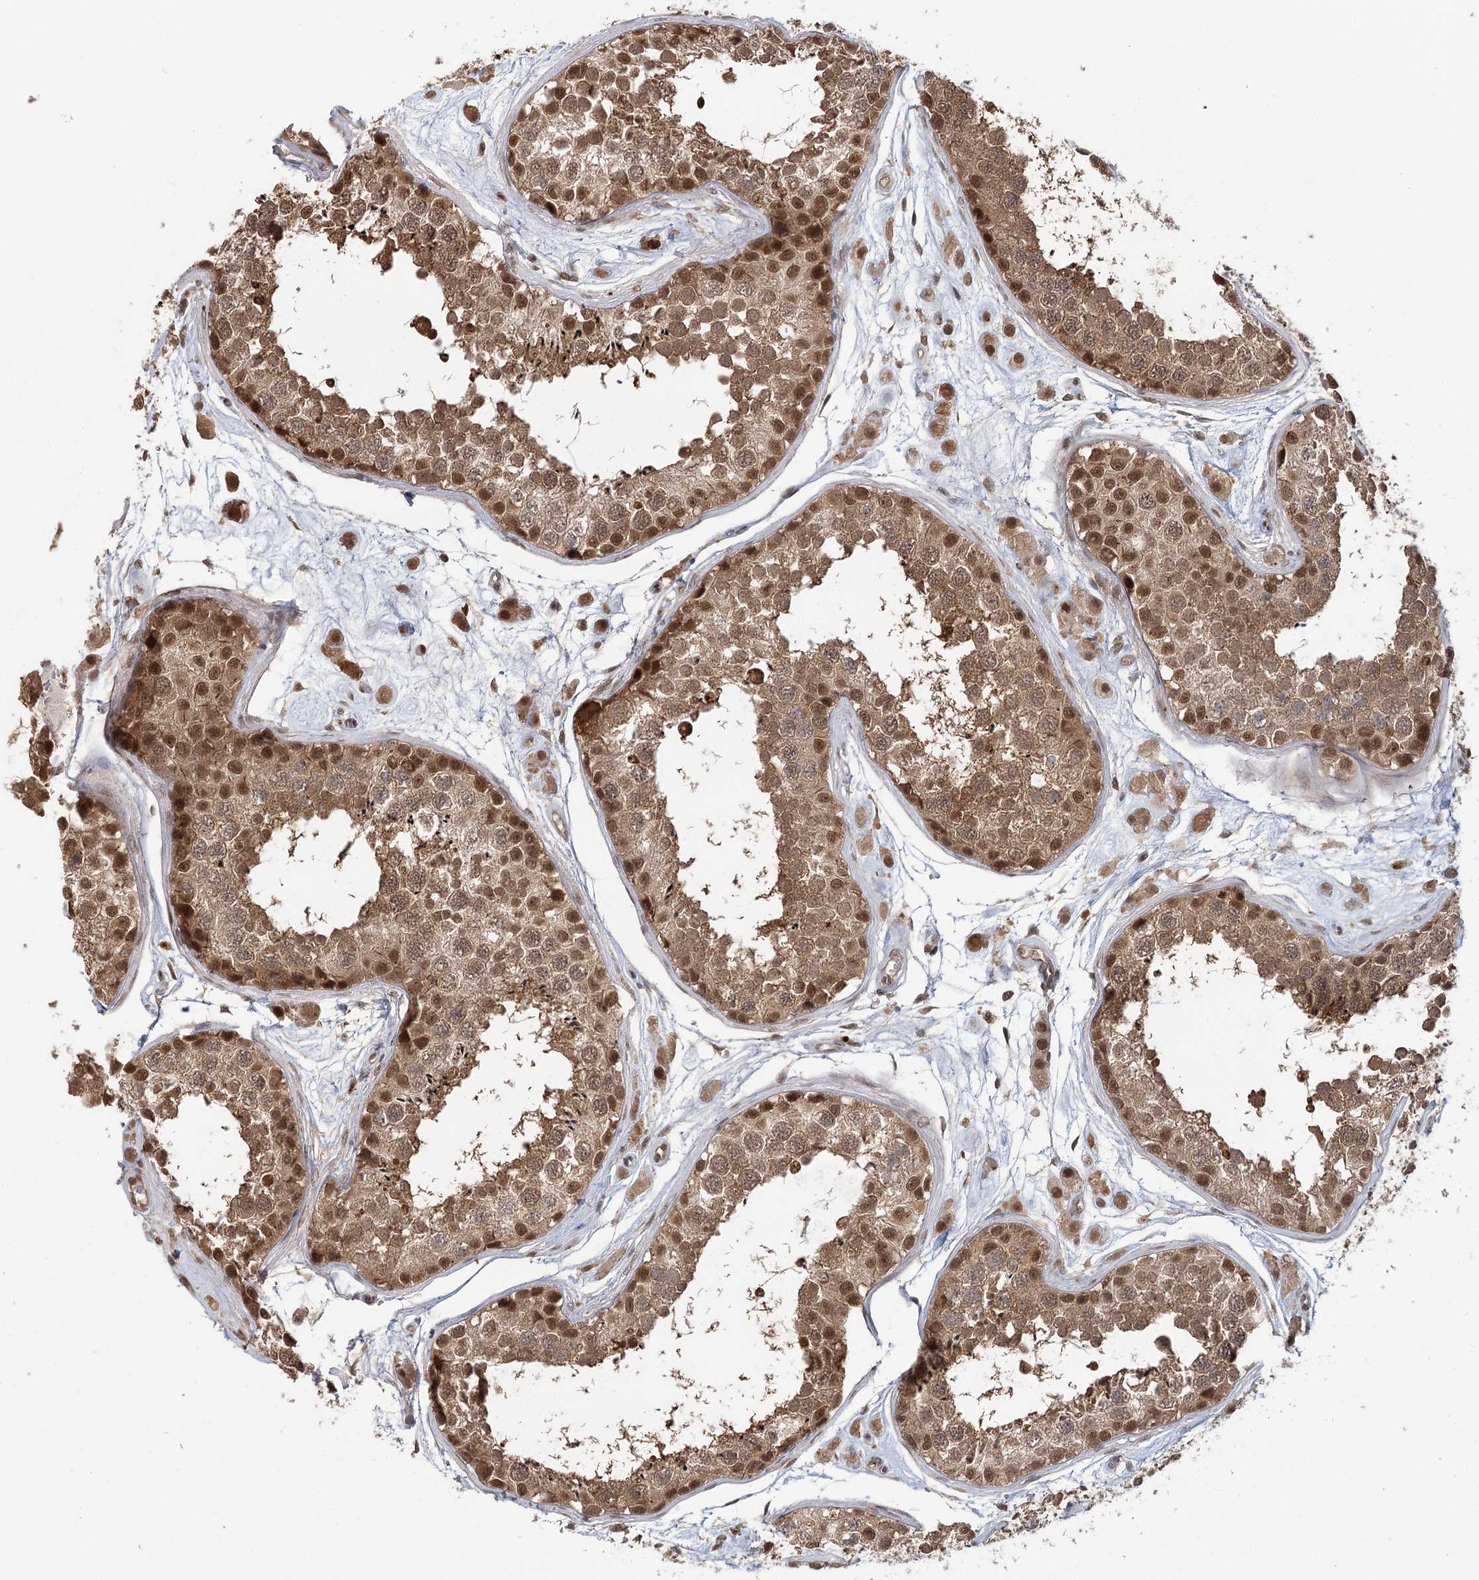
{"staining": {"intensity": "moderate", "quantity": ">75%", "location": "cytoplasmic/membranous,nuclear"}, "tissue": "testis", "cell_type": "Cells in seminiferous ducts", "image_type": "normal", "snomed": [{"axis": "morphology", "description": "Normal tissue, NOS"}, {"axis": "topography", "description": "Testis"}], "caption": "Immunohistochemistry of normal testis reveals medium levels of moderate cytoplasmic/membranous,nuclear expression in about >75% of cells in seminiferous ducts.", "gene": "N6AMT1", "patient": {"sex": "male", "age": 25}}